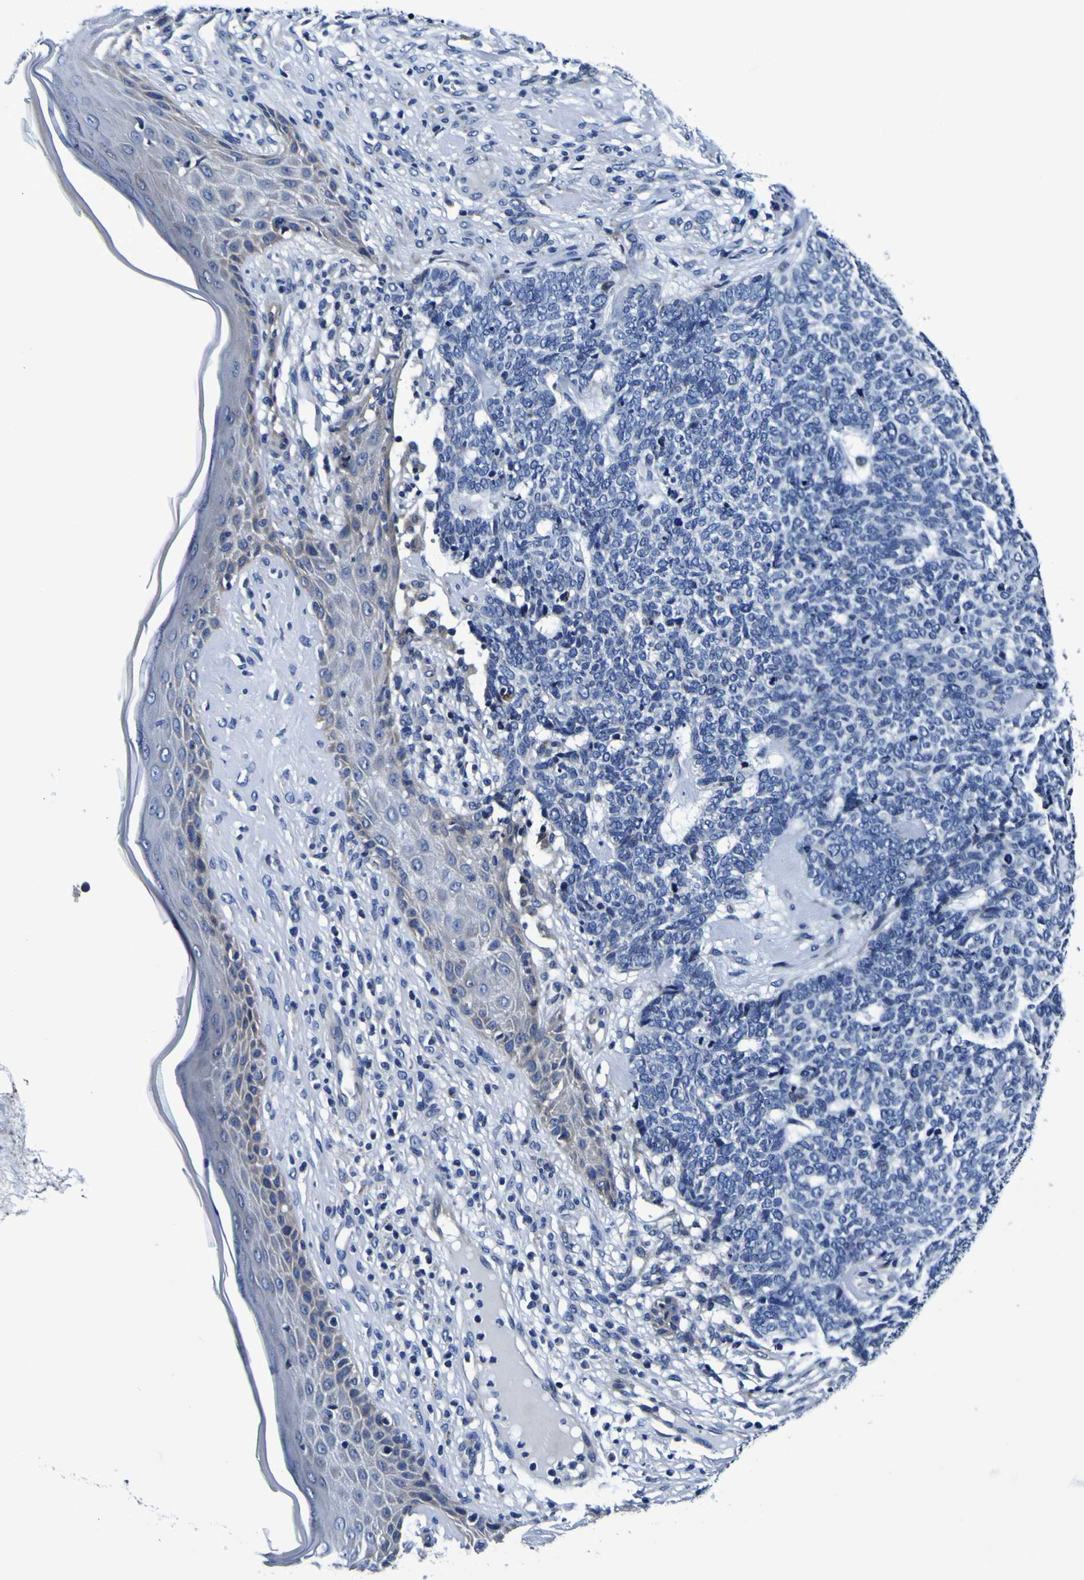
{"staining": {"intensity": "negative", "quantity": "none", "location": "none"}, "tissue": "skin cancer", "cell_type": "Tumor cells", "image_type": "cancer", "snomed": [{"axis": "morphology", "description": "Basal cell carcinoma"}, {"axis": "topography", "description": "Skin"}], "caption": "The micrograph shows no significant expression in tumor cells of skin basal cell carcinoma.", "gene": "PDLIM4", "patient": {"sex": "female", "age": 84}}